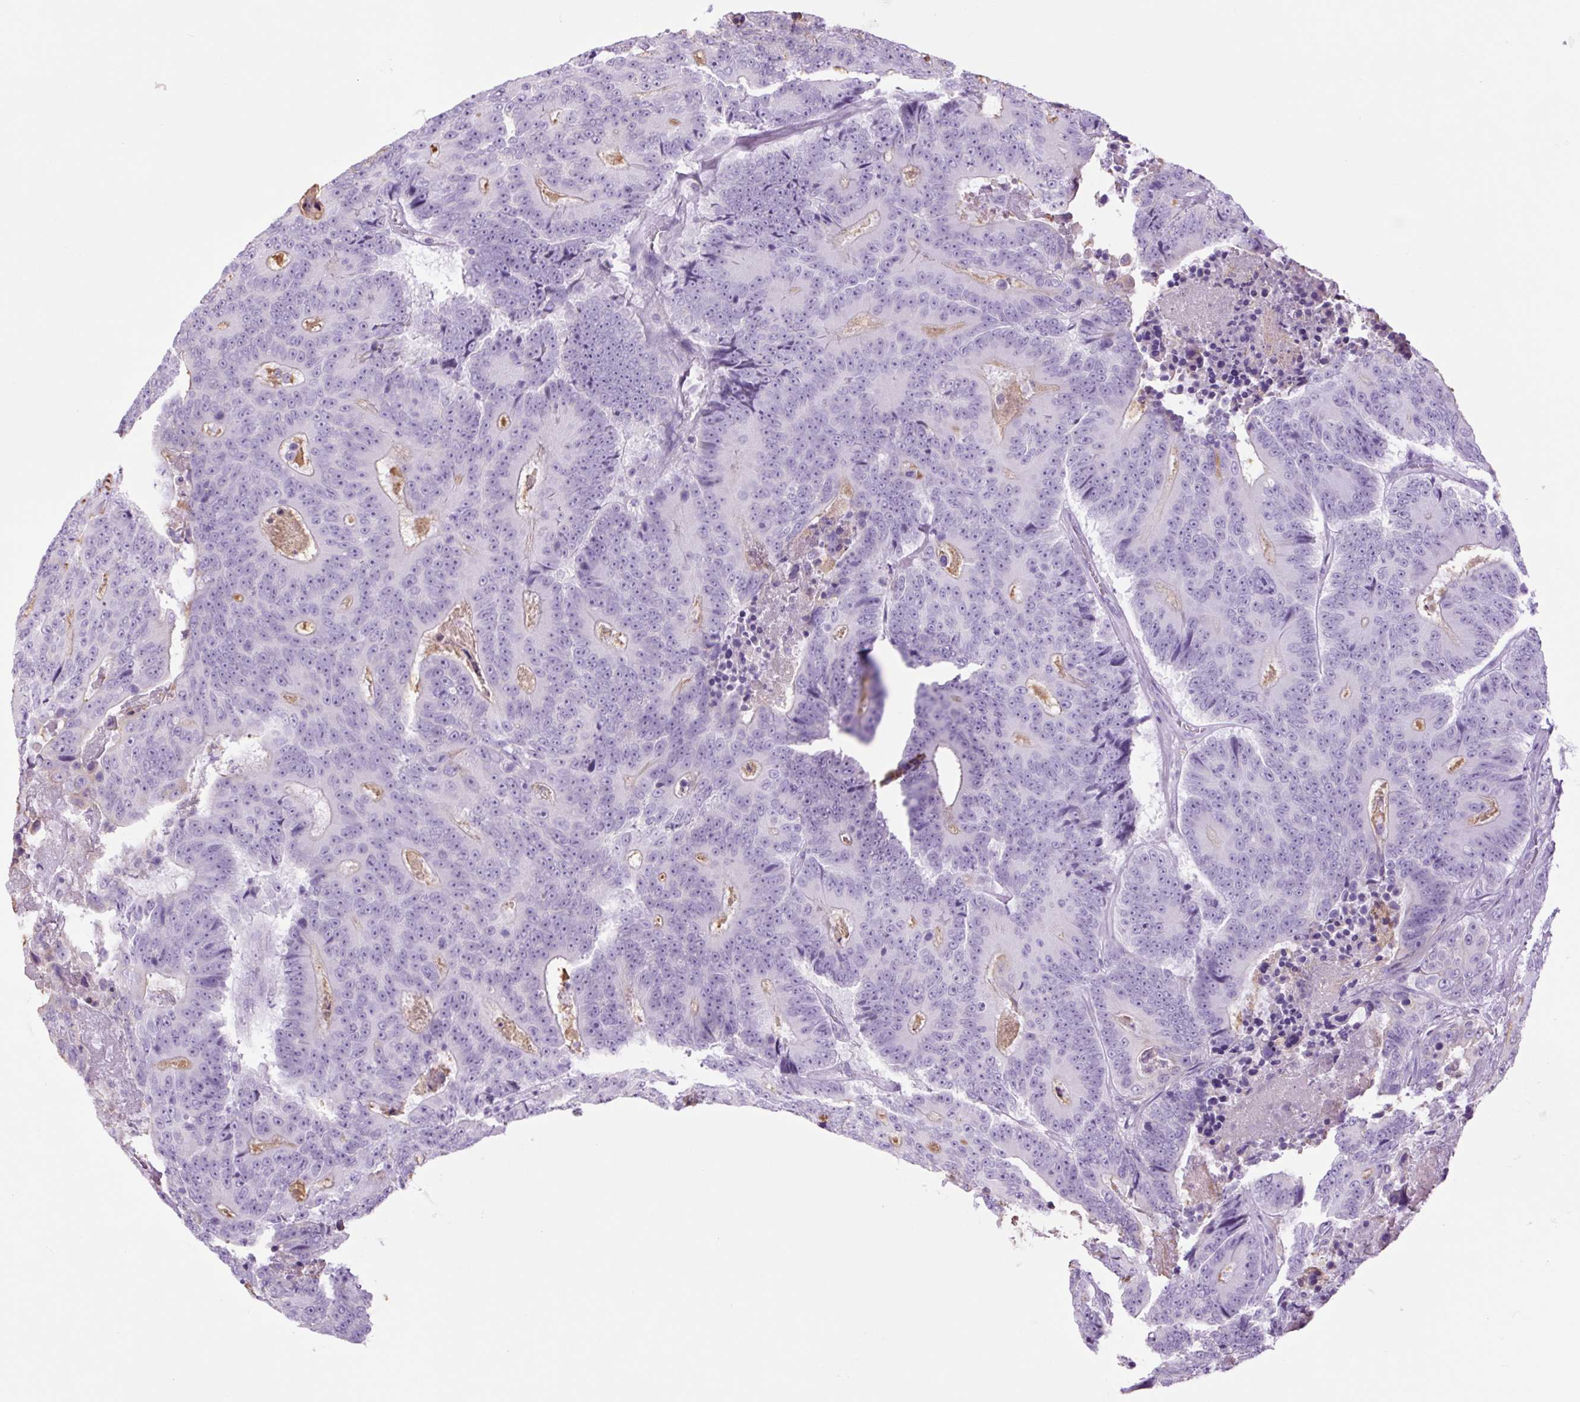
{"staining": {"intensity": "negative", "quantity": "none", "location": "none"}, "tissue": "colorectal cancer", "cell_type": "Tumor cells", "image_type": "cancer", "snomed": [{"axis": "morphology", "description": "Adenocarcinoma, NOS"}, {"axis": "topography", "description": "Colon"}], "caption": "Micrograph shows no protein expression in tumor cells of colorectal cancer (adenocarcinoma) tissue.", "gene": "TFF2", "patient": {"sex": "male", "age": 83}}